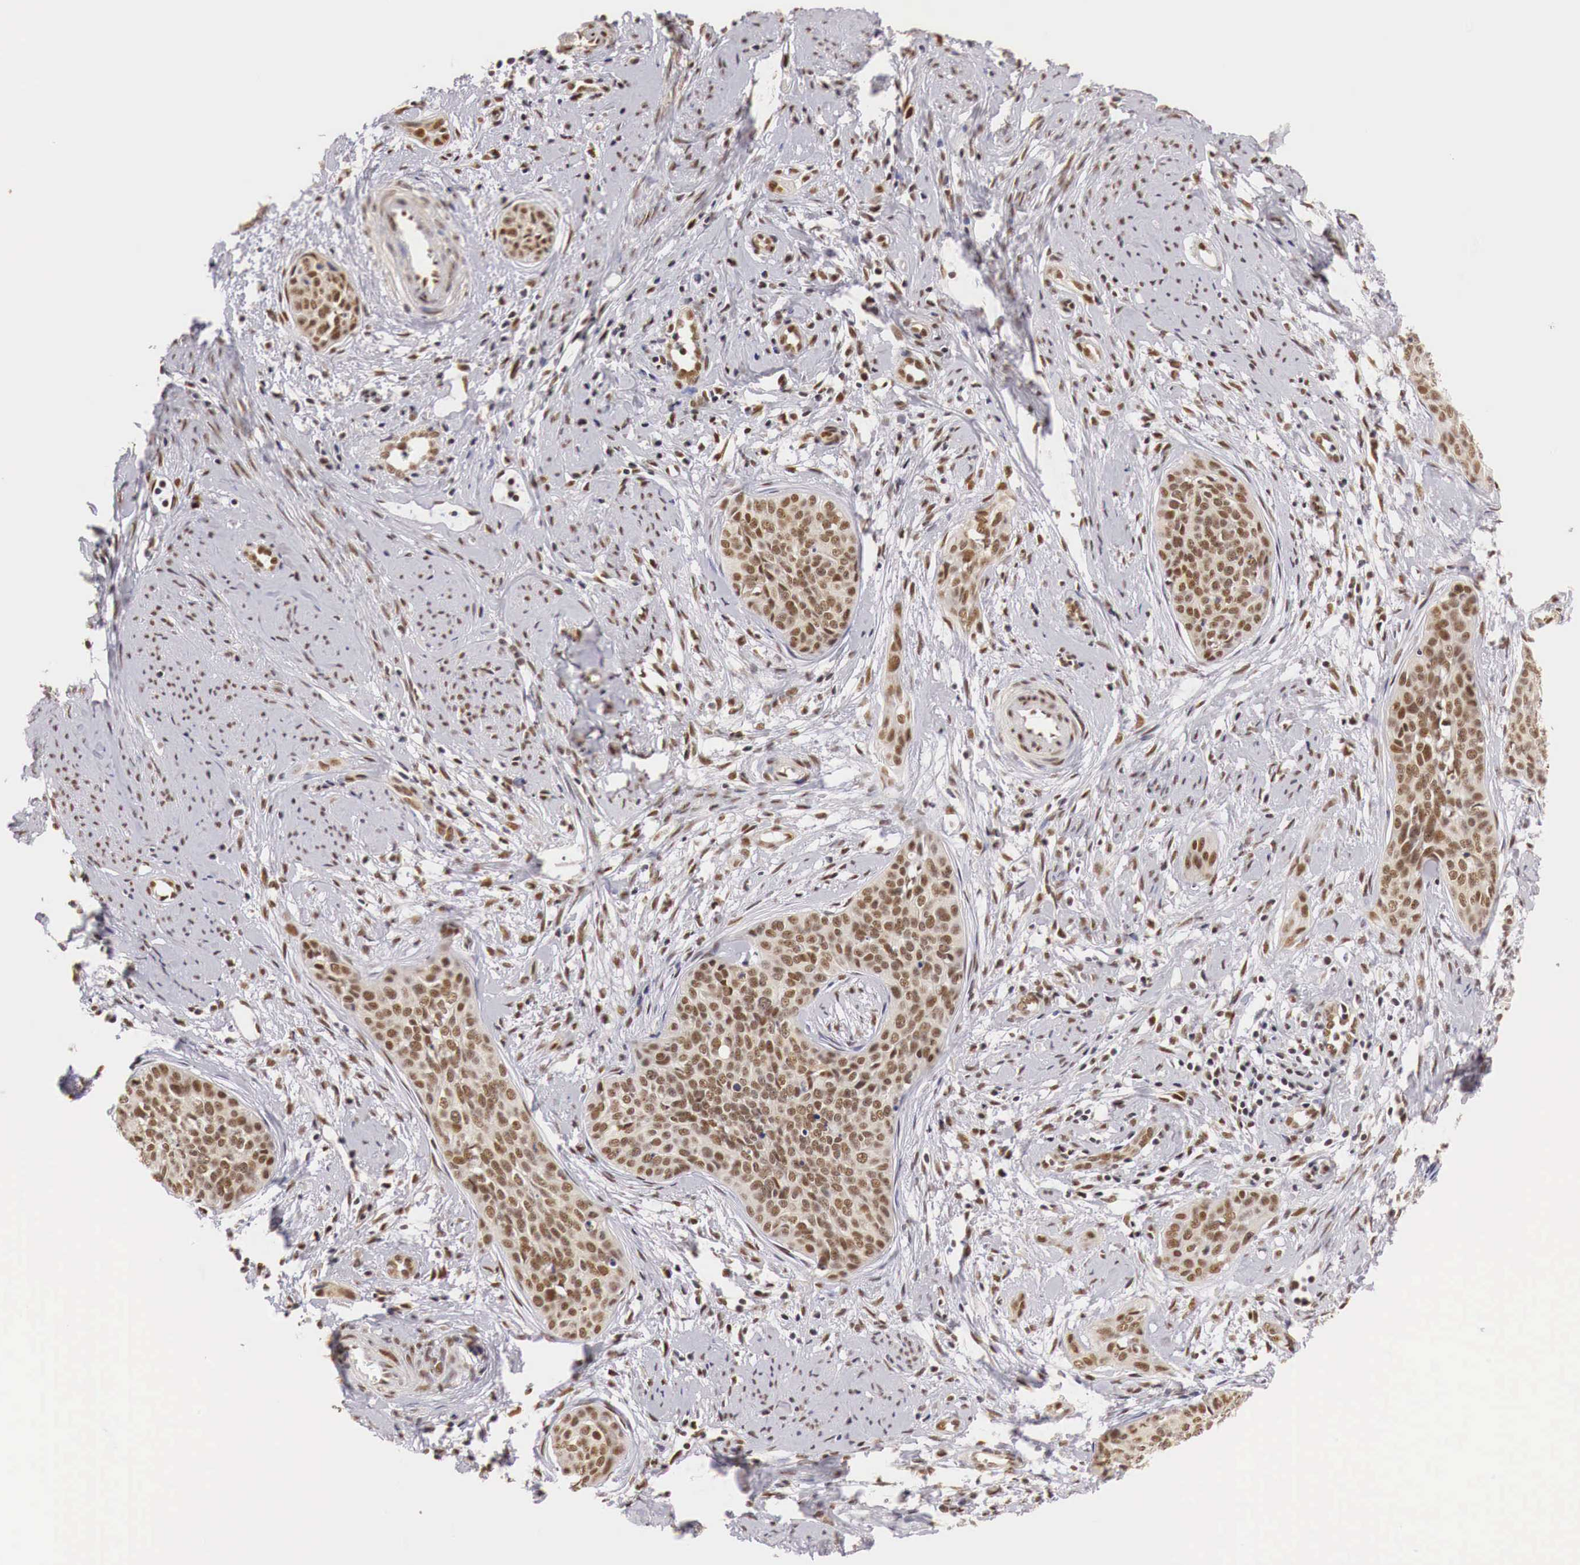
{"staining": {"intensity": "moderate", "quantity": ">75%", "location": "cytoplasmic/membranous,nuclear"}, "tissue": "cervical cancer", "cell_type": "Tumor cells", "image_type": "cancer", "snomed": [{"axis": "morphology", "description": "Squamous cell carcinoma, NOS"}, {"axis": "topography", "description": "Cervix"}], "caption": "Immunohistochemistry (IHC) image of human cervical squamous cell carcinoma stained for a protein (brown), which reveals medium levels of moderate cytoplasmic/membranous and nuclear expression in about >75% of tumor cells.", "gene": "GPKOW", "patient": {"sex": "female", "age": 34}}